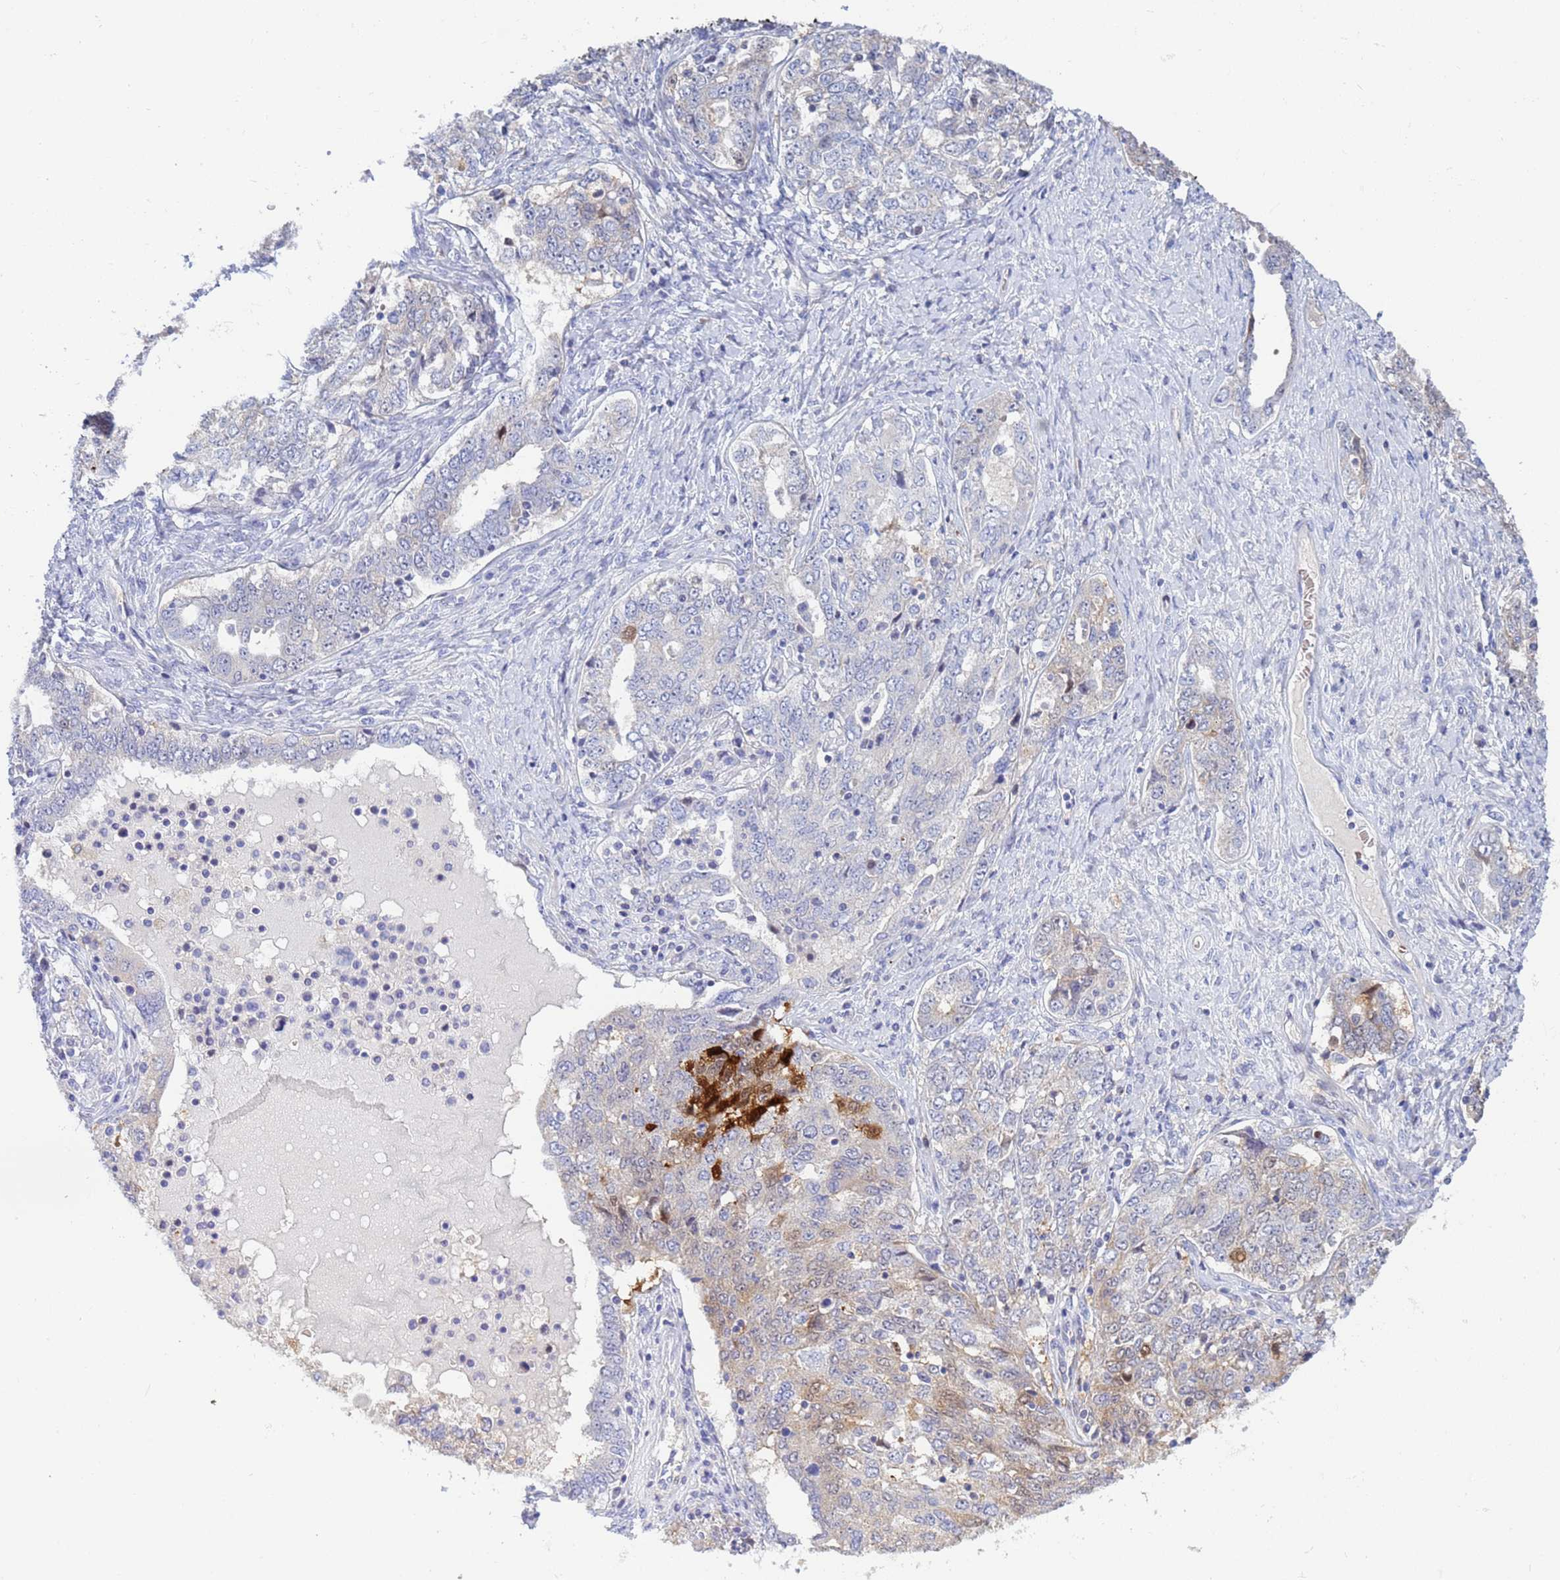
{"staining": {"intensity": "strong", "quantity": "<25%", "location": "cytoplasmic/membranous"}, "tissue": "ovarian cancer", "cell_type": "Tumor cells", "image_type": "cancer", "snomed": [{"axis": "morphology", "description": "Carcinoma, endometroid"}, {"axis": "topography", "description": "Ovary"}], "caption": "A brown stain labels strong cytoplasmic/membranous expression of a protein in human ovarian cancer (endometroid carcinoma) tumor cells.", "gene": "PPP6R1", "patient": {"sex": "female", "age": 62}}